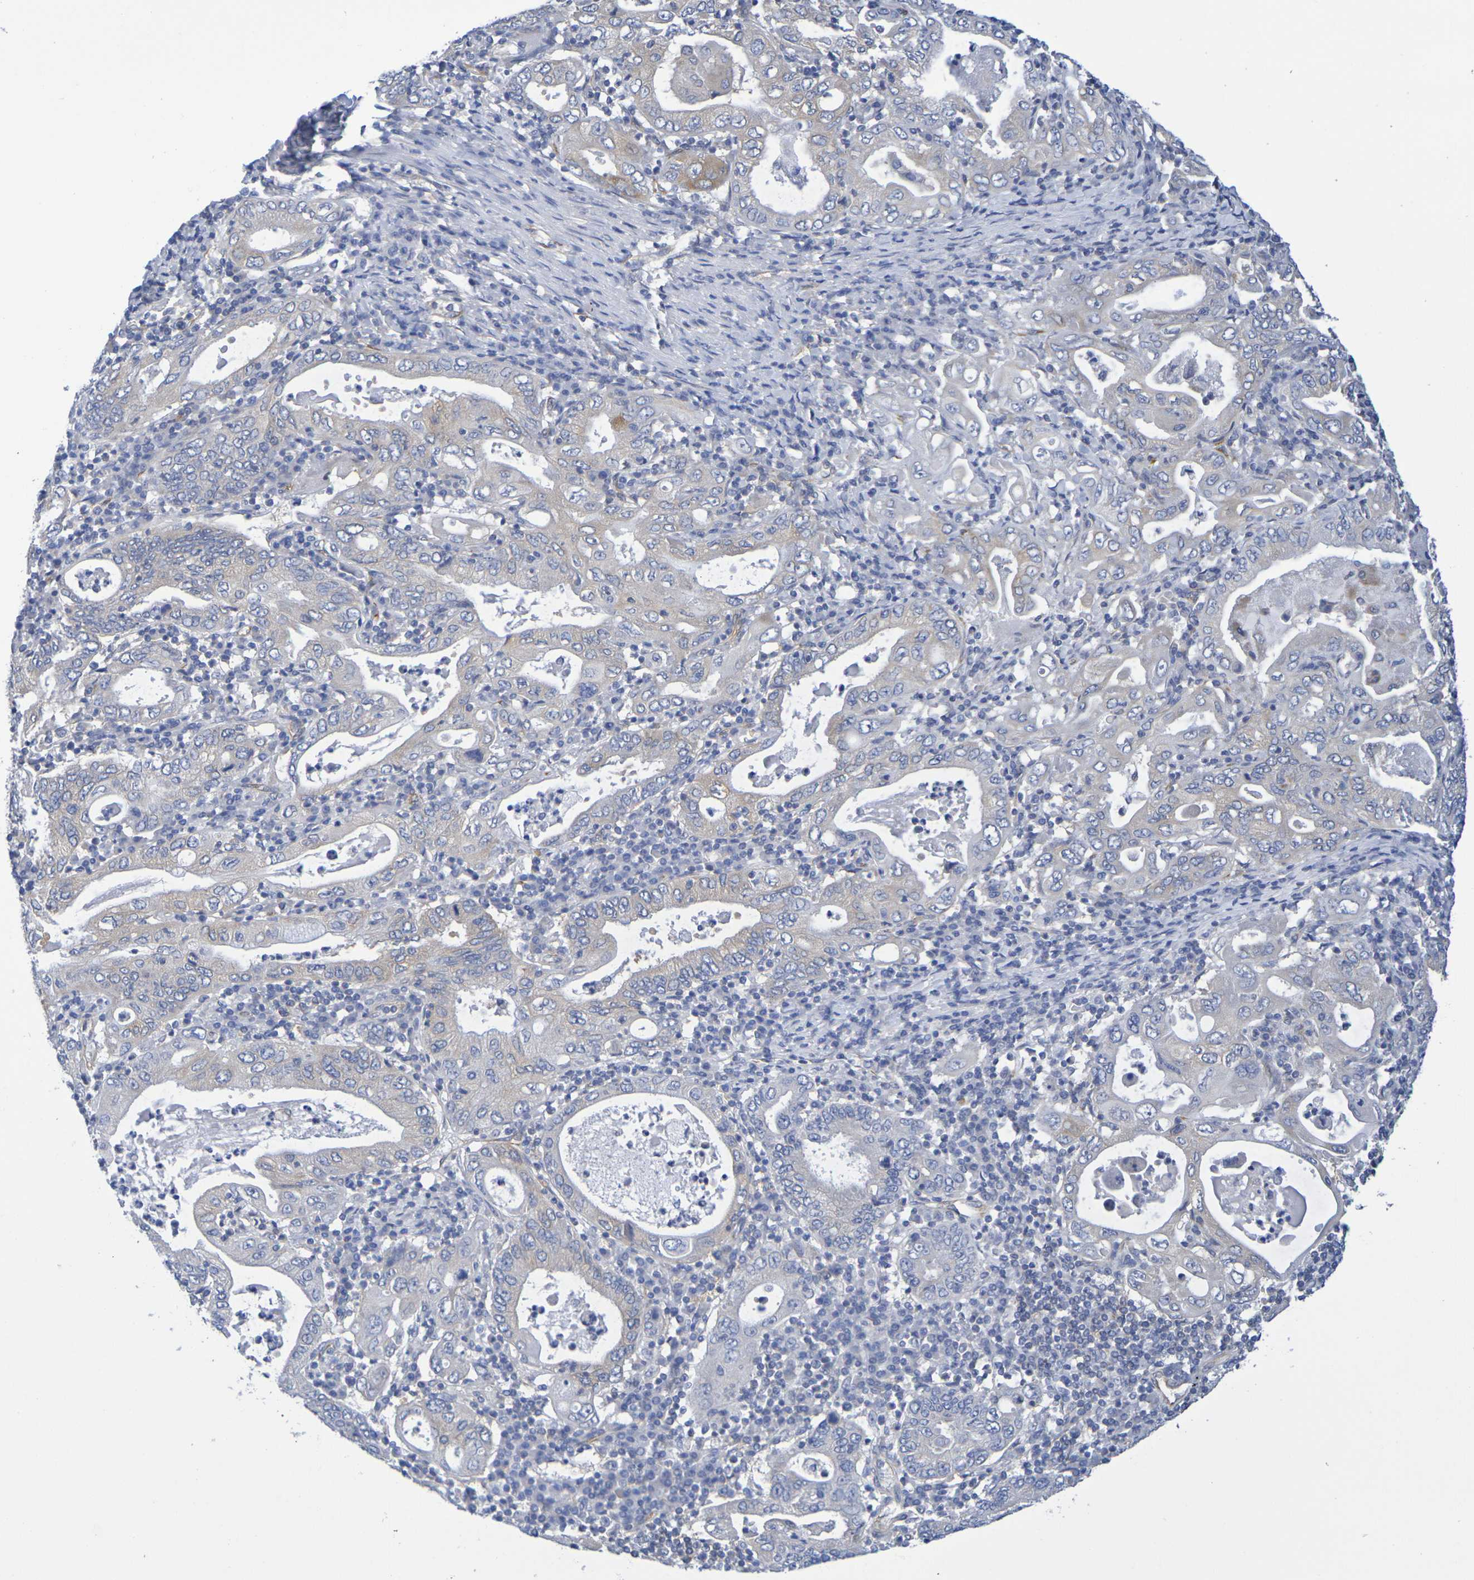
{"staining": {"intensity": "weak", "quantity": "<25%", "location": "cytoplasmic/membranous"}, "tissue": "stomach cancer", "cell_type": "Tumor cells", "image_type": "cancer", "snomed": [{"axis": "morphology", "description": "Normal tissue, NOS"}, {"axis": "morphology", "description": "Adenocarcinoma, NOS"}, {"axis": "topography", "description": "Esophagus"}, {"axis": "topography", "description": "Stomach, upper"}, {"axis": "topography", "description": "Peripheral nerve tissue"}], "caption": "Immunohistochemistry (IHC) micrograph of stomach cancer (adenocarcinoma) stained for a protein (brown), which demonstrates no expression in tumor cells. Nuclei are stained in blue.", "gene": "TMCC3", "patient": {"sex": "male", "age": 62}}